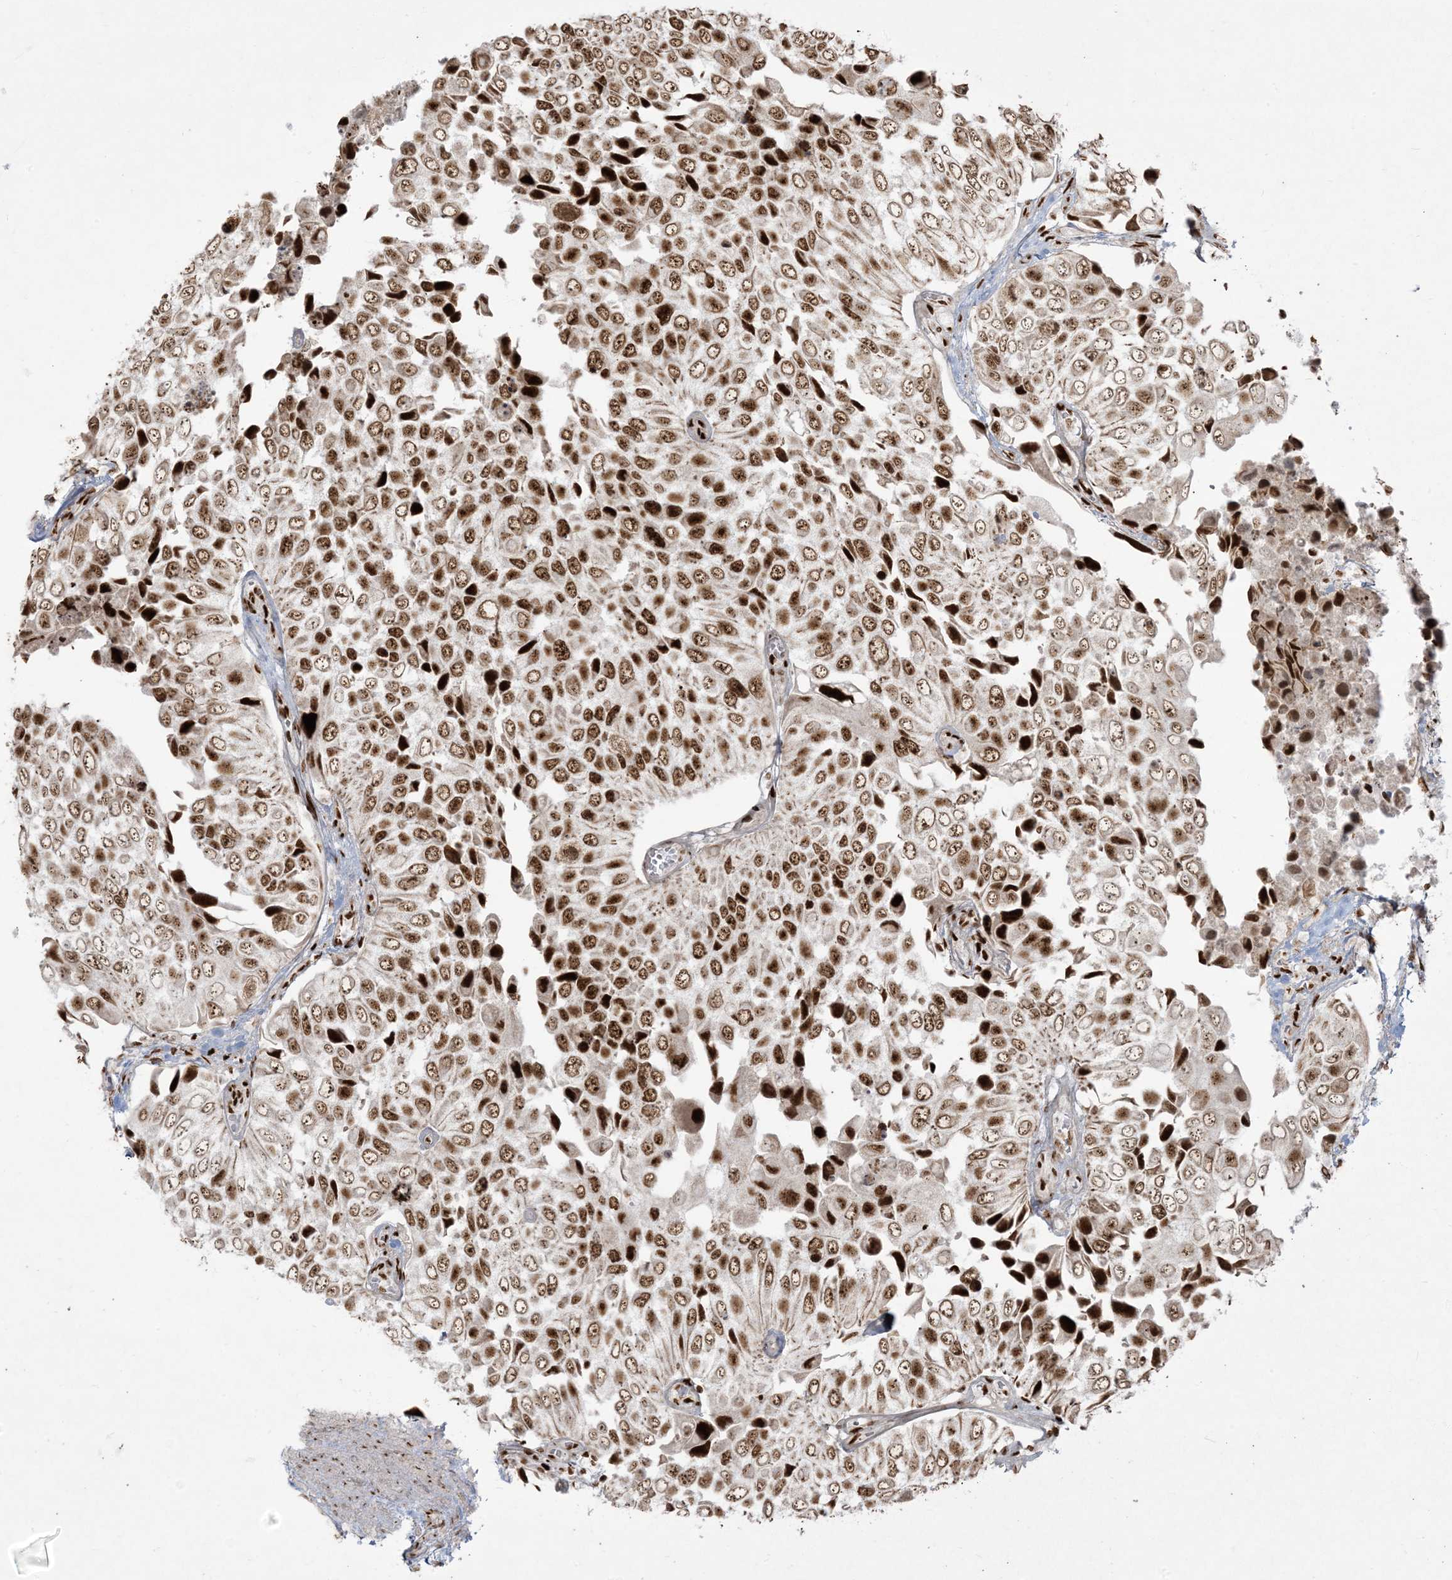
{"staining": {"intensity": "strong", "quantity": ">75%", "location": "nuclear"}, "tissue": "urothelial cancer", "cell_type": "Tumor cells", "image_type": "cancer", "snomed": [{"axis": "morphology", "description": "Urothelial carcinoma, High grade"}, {"axis": "topography", "description": "Urinary bladder"}], "caption": "Immunohistochemical staining of human urothelial cancer displays strong nuclear protein staining in approximately >75% of tumor cells.", "gene": "RBM10", "patient": {"sex": "male", "age": 74}}